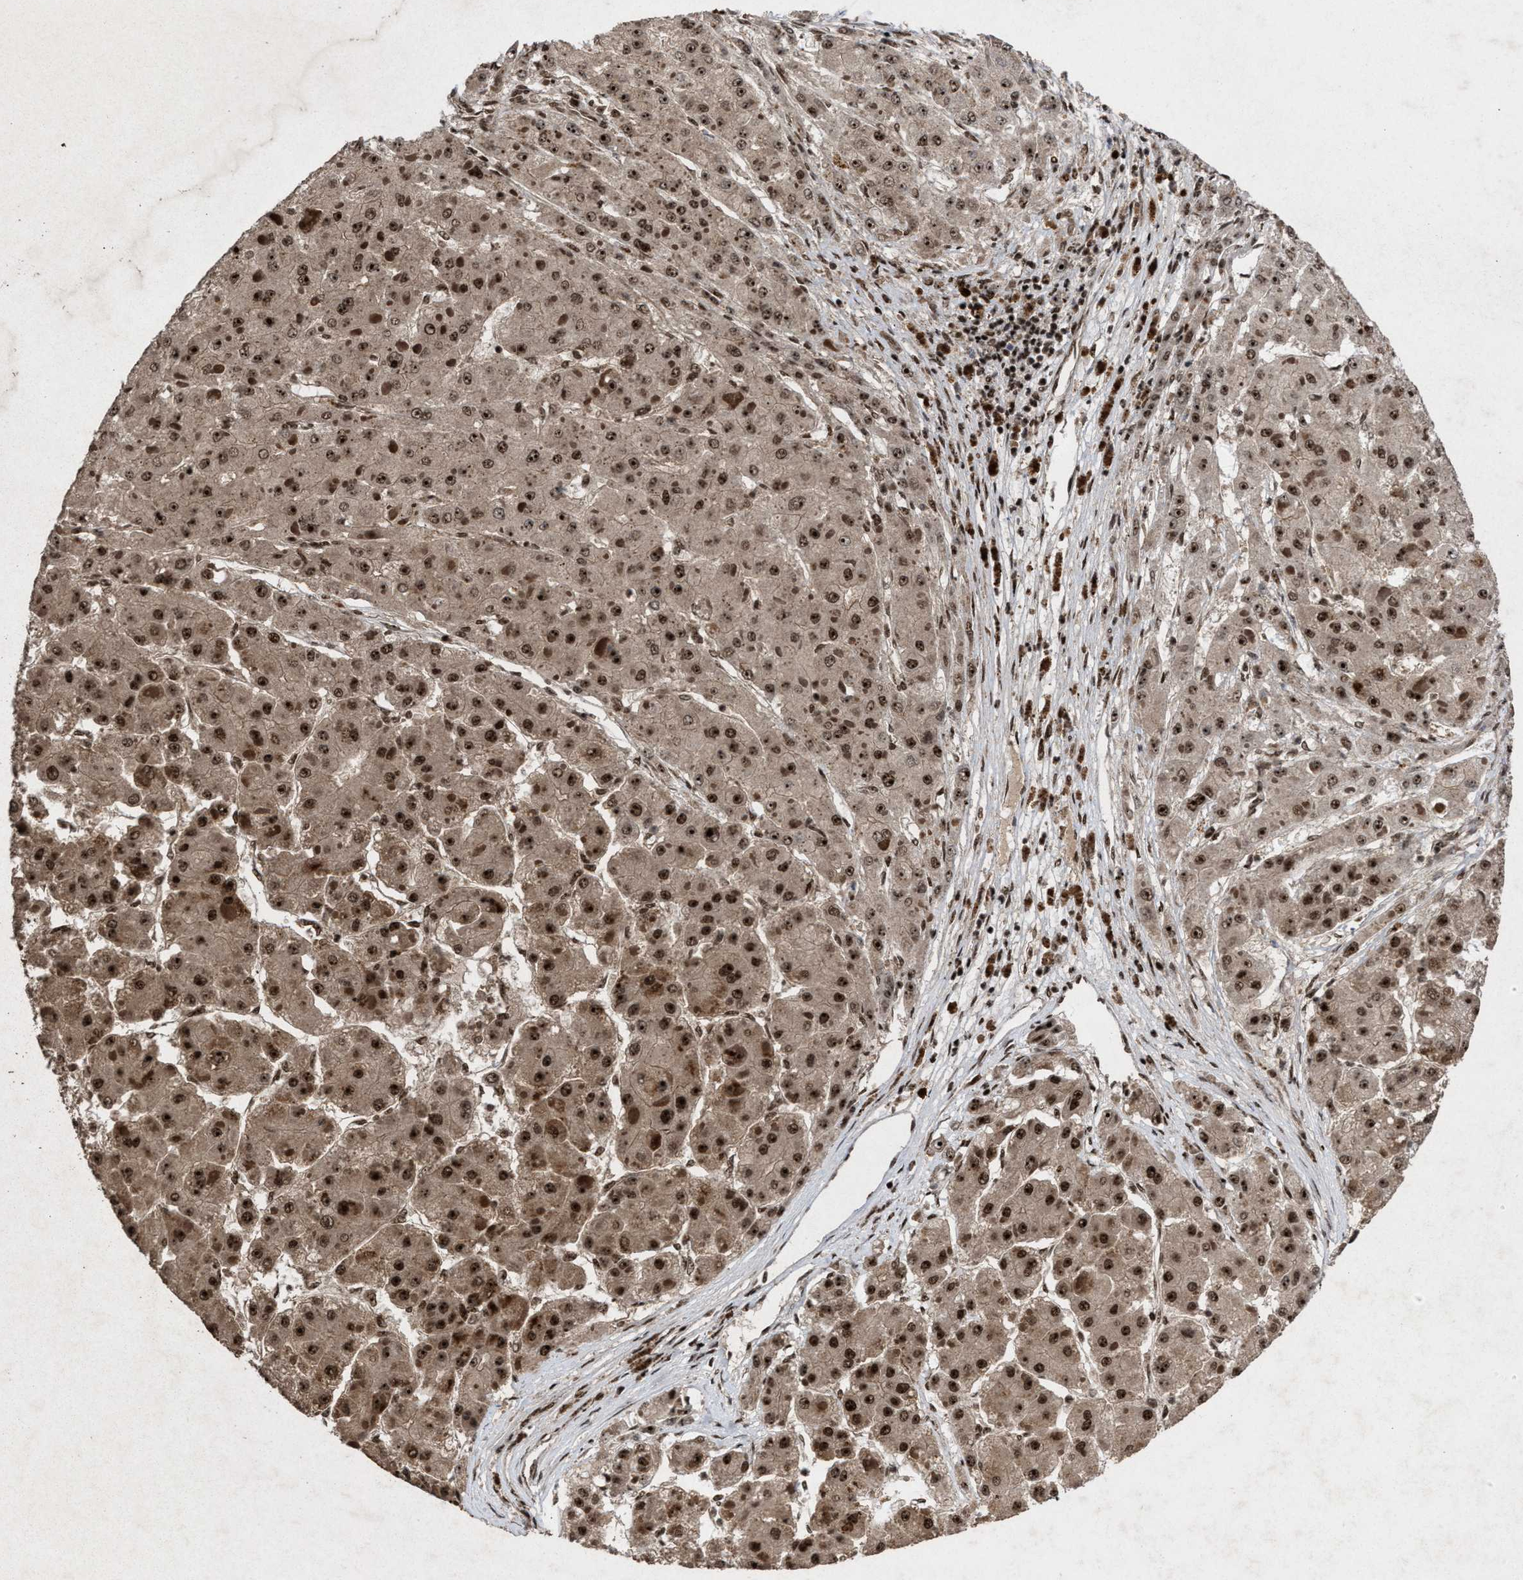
{"staining": {"intensity": "moderate", "quantity": ">75%", "location": "cytoplasmic/membranous,nuclear"}, "tissue": "liver cancer", "cell_type": "Tumor cells", "image_type": "cancer", "snomed": [{"axis": "morphology", "description": "Carcinoma, Hepatocellular, NOS"}, {"axis": "topography", "description": "Liver"}], "caption": "IHC of human liver cancer shows medium levels of moderate cytoplasmic/membranous and nuclear positivity in about >75% of tumor cells.", "gene": "WIZ", "patient": {"sex": "female", "age": 73}}